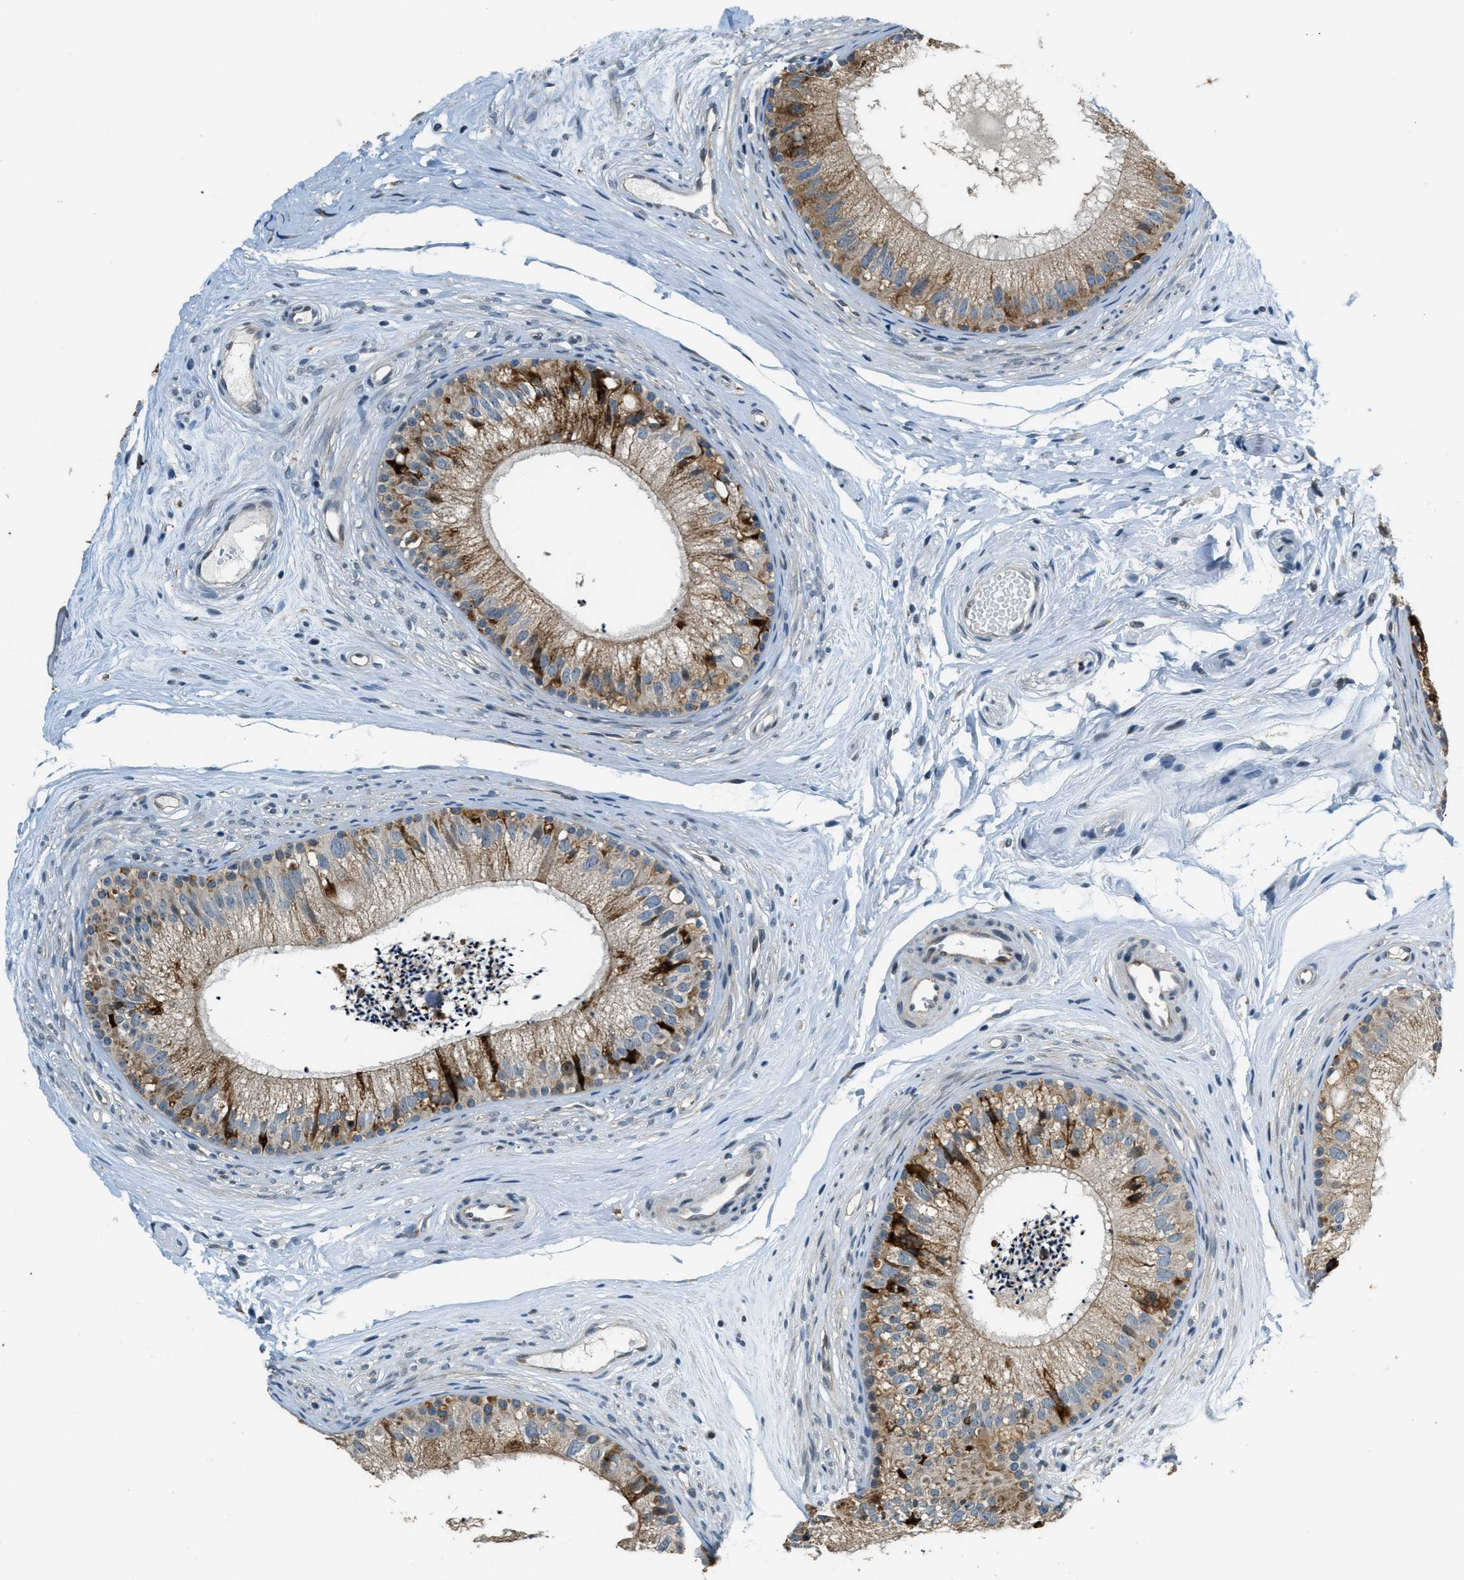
{"staining": {"intensity": "strong", "quantity": "25%-75%", "location": "cytoplasmic/membranous"}, "tissue": "epididymis", "cell_type": "Glandular cells", "image_type": "normal", "snomed": [{"axis": "morphology", "description": "Normal tissue, NOS"}, {"axis": "topography", "description": "Epididymis"}], "caption": "Strong cytoplasmic/membranous positivity is identified in approximately 25%-75% of glandular cells in benign epididymis. The staining was performed using DAB, with brown indicating positive protein expression. Nuclei are stained blue with hematoxylin.", "gene": "HERC2", "patient": {"sex": "male", "age": 56}}